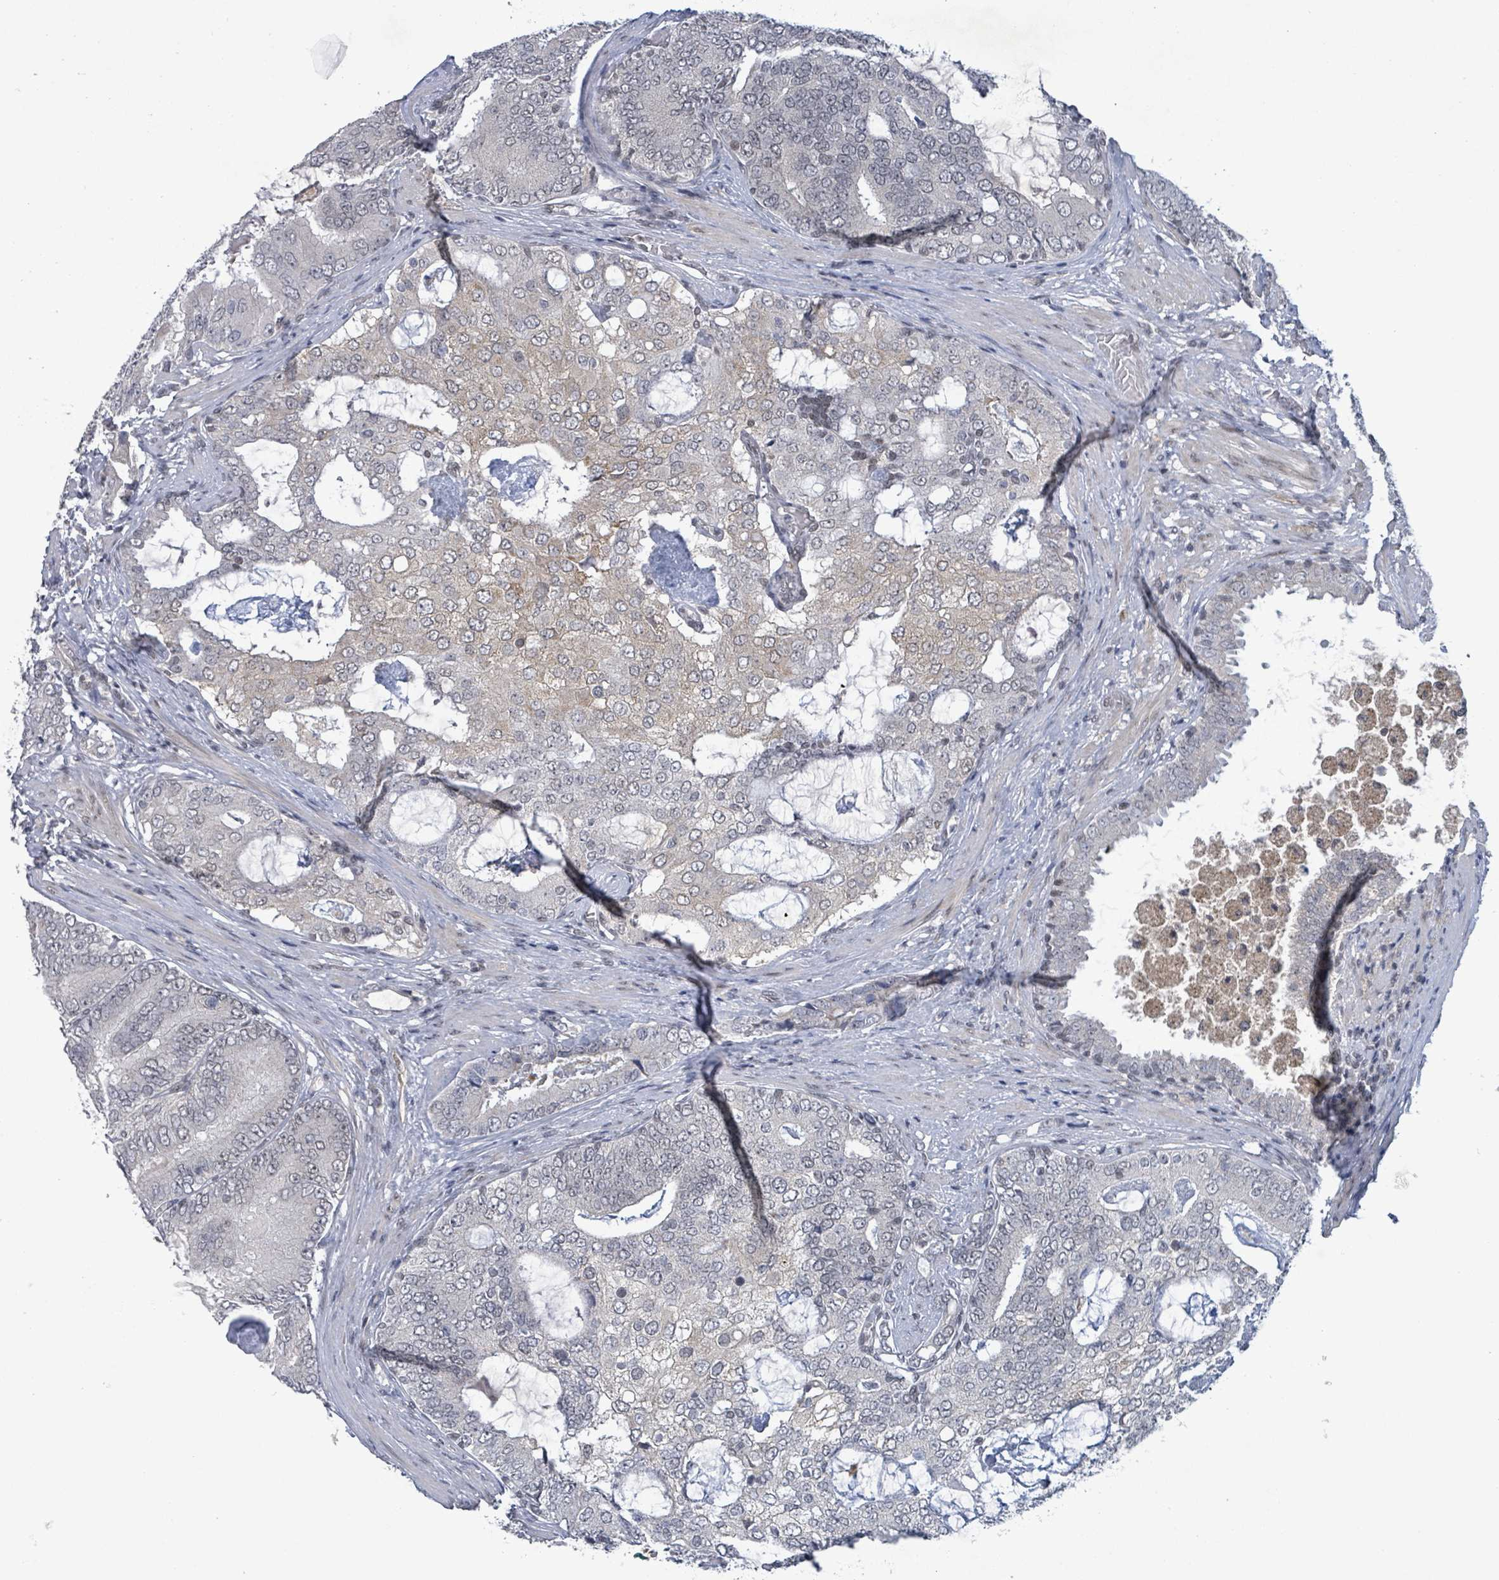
{"staining": {"intensity": "negative", "quantity": "none", "location": "none"}, "tissue": "prostate cancer", "cell_type": "Tumor cells", "image_type": "cancer", "snomed": [{"axis": "morphology", "description": "Adenocarcinoma, High grade"}, {"axis": "topography", "description": "Prostate"}], "caption": "Protein analysis of prostate cancer reveals no significant expression in tumor cells.", "gene": "BANP", "patient": {"sex": "male", "age": 55}}